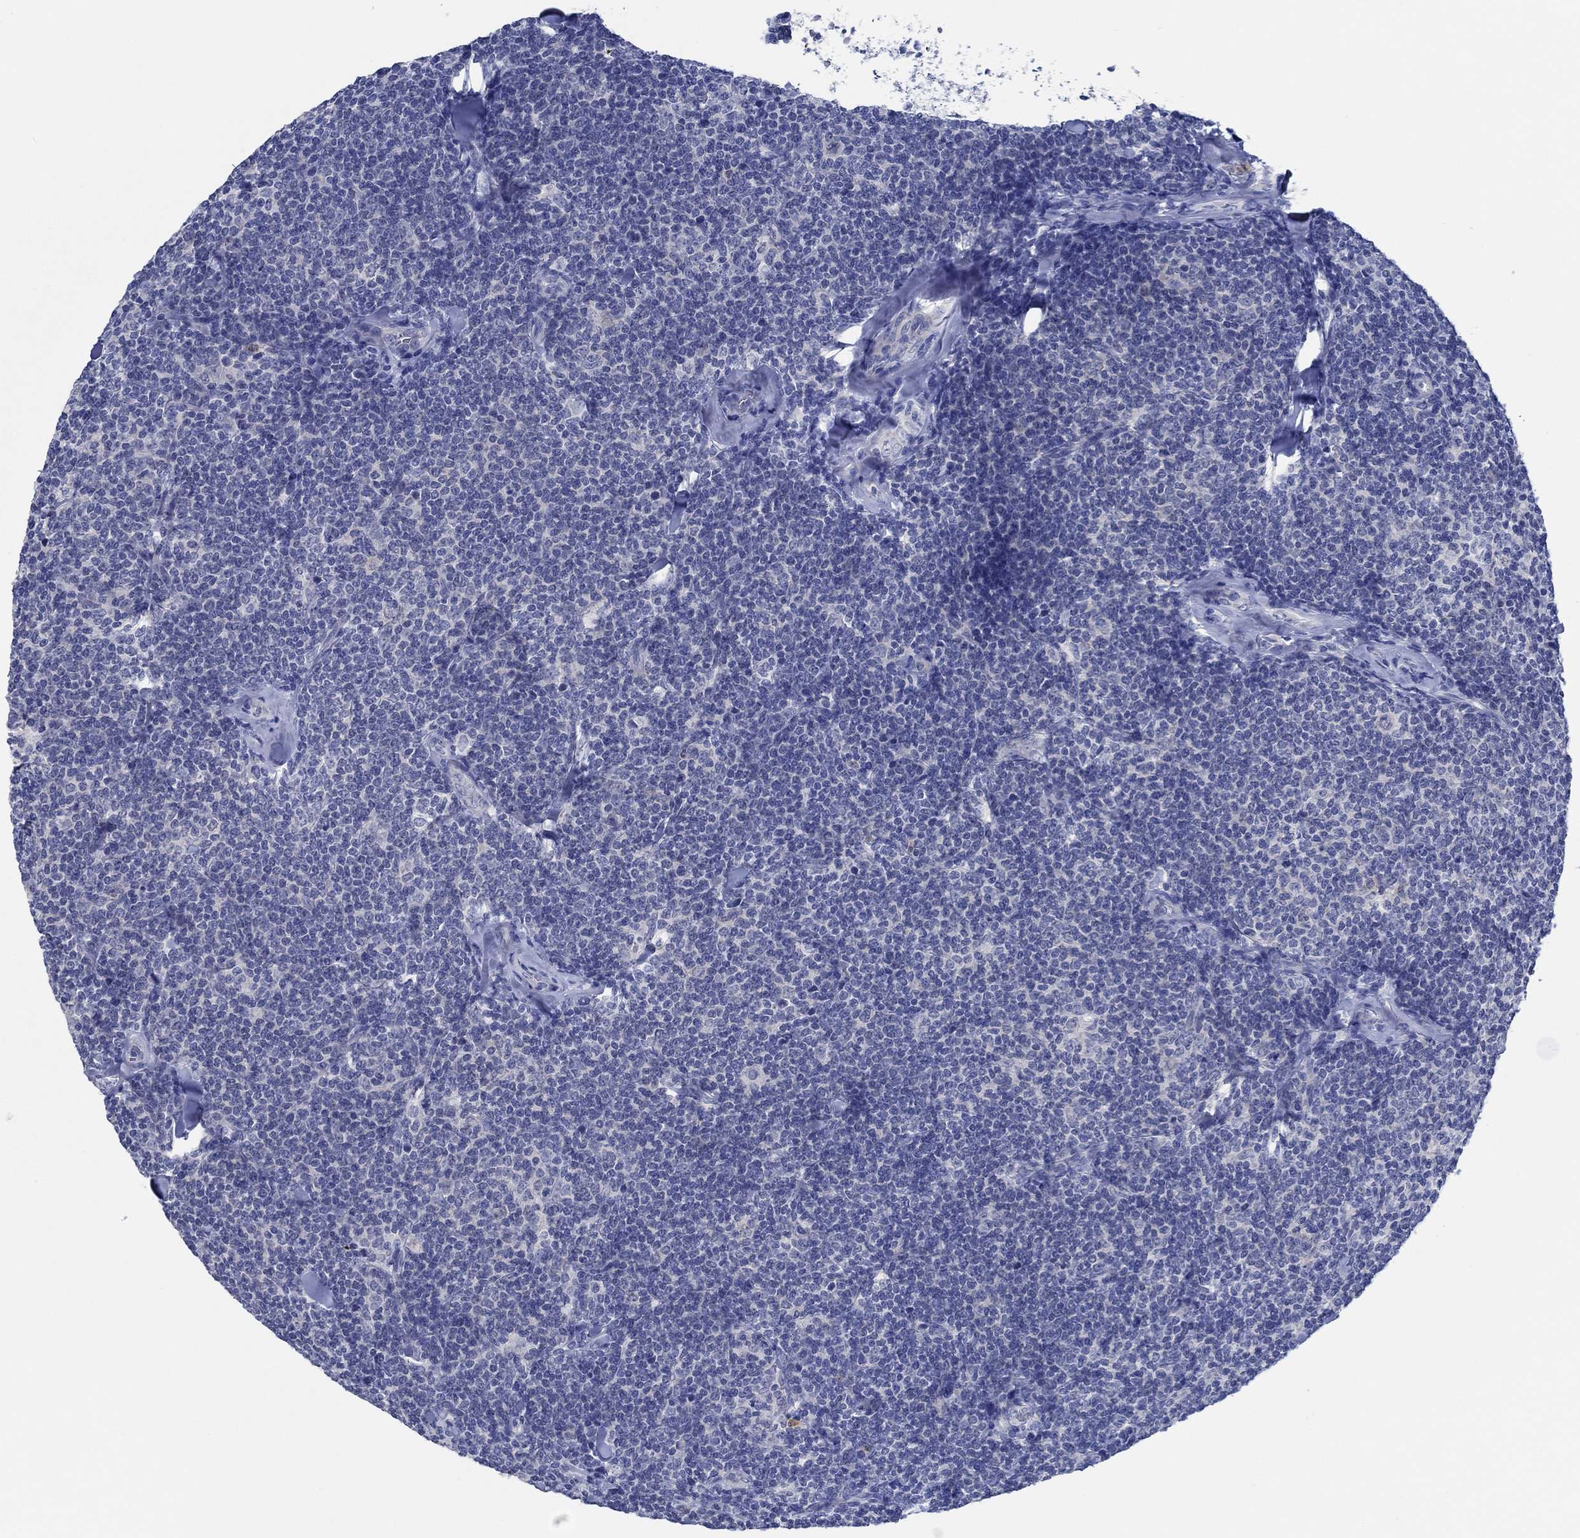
{"staining": {"intensity": "negative", "quantity": "none", "location": "none"}, "tissue": "lymphoma", "cell_type": "Tumor cells", "image_type": "cancer", "snomed": [{"axis": "morphology", "description": "Malignant lymphoma, non-Hodgkin's type, Low grade"}, {"axis": "topography", "description": "Lymph node"}], "caption": "Immunohistochemistry (IHC) of malignant lymphoma, non-Hodgkin's type (low-grade) shows no positivity in tumor cells. Brightfield microscopy of IHC stained with DAB (brown) and hematoxylin (blue), captured at high magnification.", "gene": "ZNF671", "patient": {"sex": "female", "age": 56}}